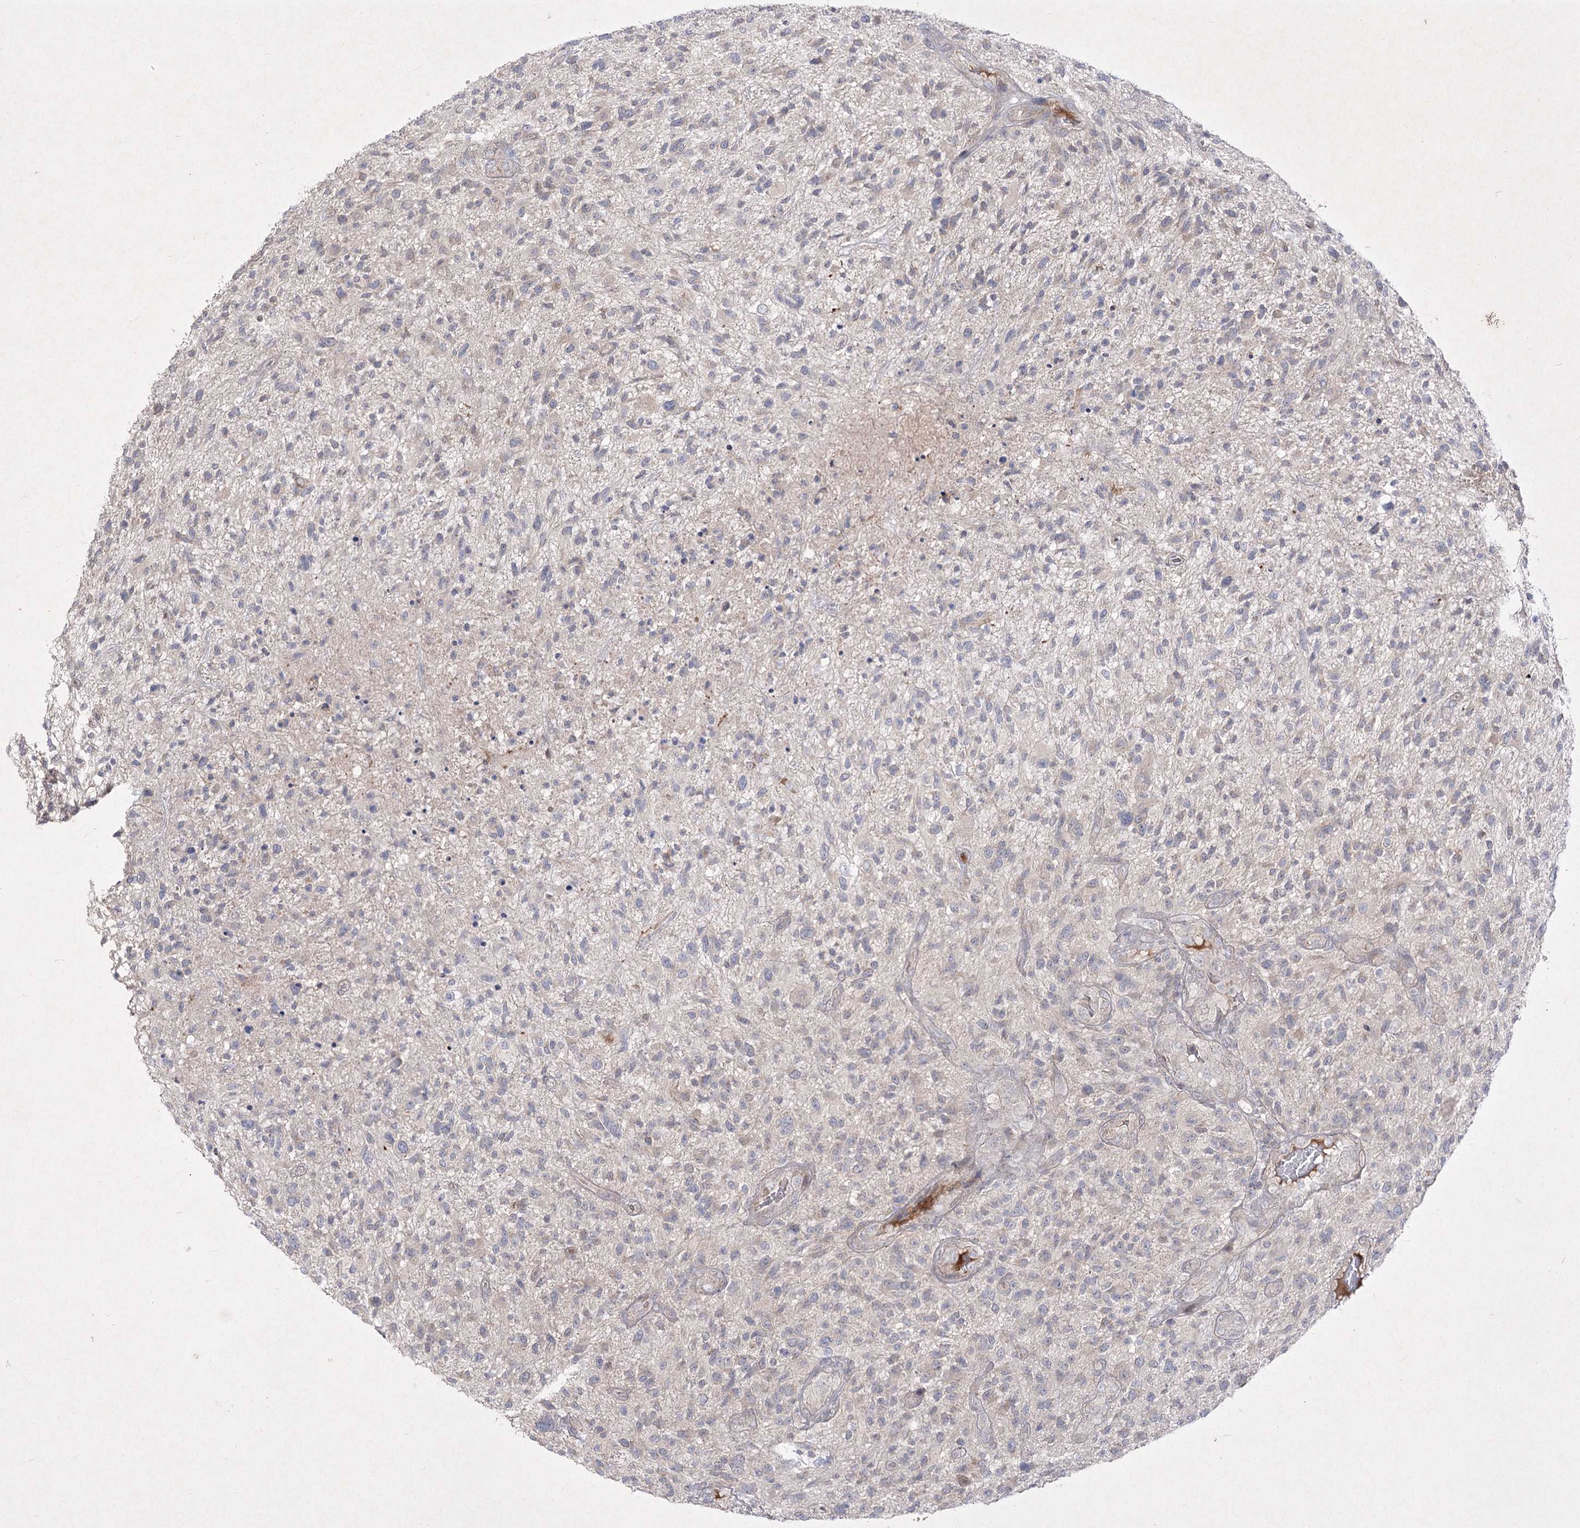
{"staining": {"intensity": "negative", "quantity": "none", "location": "none"}, "tissue": "glioma", "cell_type": "Tumor cells", "image_type": "cancer", "snomed": [{"axis": "morphology", "description": "Glioma, malignant, High grade"}, {"axis": "topography", "description": "Brain"}], "caption": "High power microscopy histopathology image of an immunohistochemistry micrograph of malignant high-grade glioma, revealing no significant staining in tumor cells.", "gene": "CIB2", "patient": {"sex": "male", "age": 47}}